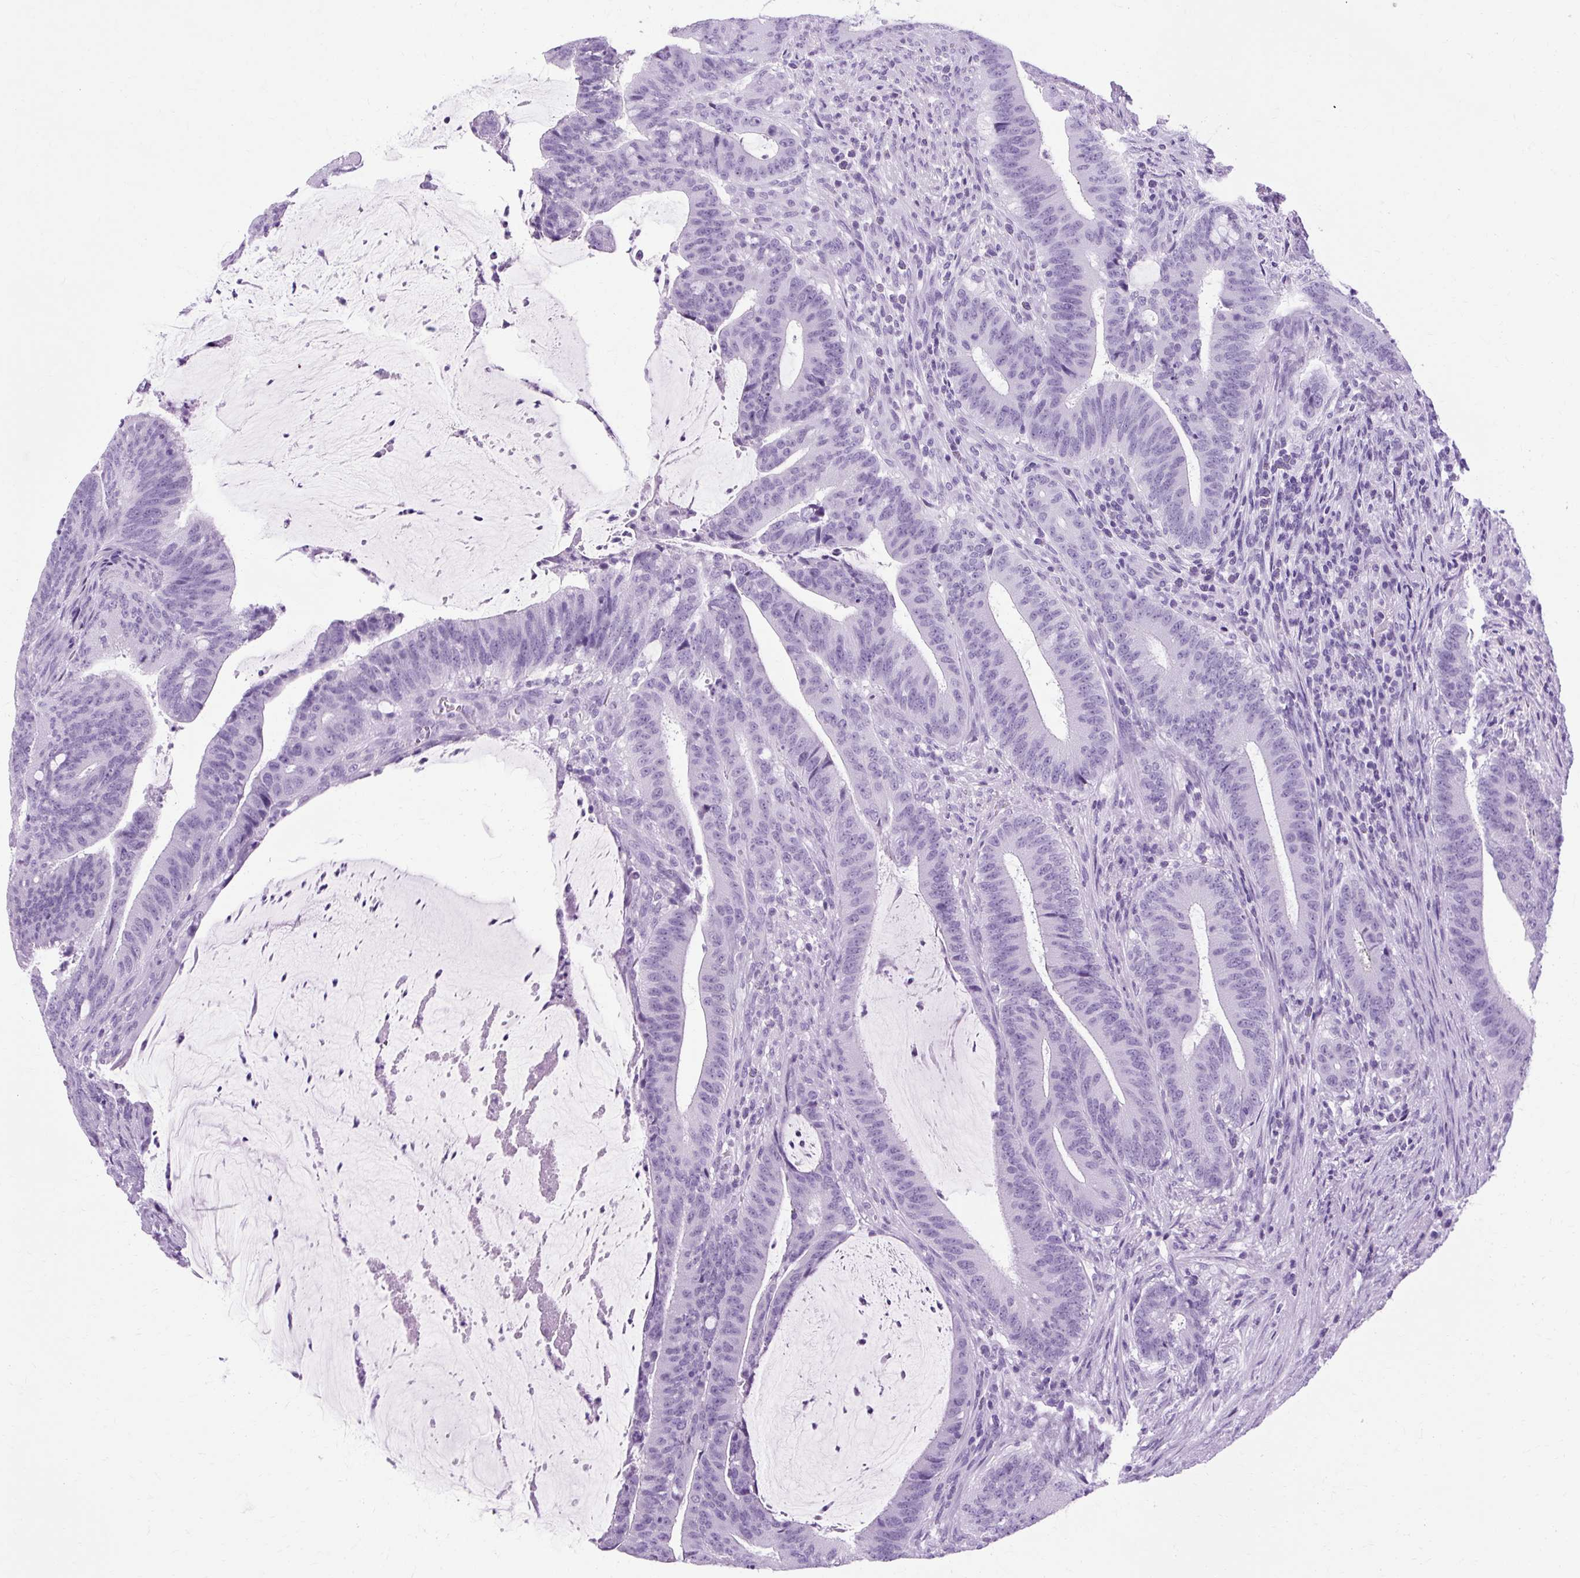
{"staining": {"intensity": "negative", "quantity": "none", "location": "none"}, "tissue": "colorectal cancer", "cell_type": "Tumor cells", "image_type": "cancer", "snomed": [{"axis": "morphology", "description": "Adenocarcinoma, NOS"}, {"axis": "topography", "description": "Colon"}], "caption": "Protein analysis of adenocarcinoma (colorectal) displays no significant positivity in tumor cells.", "gene": "B3GNT4", "patient": {"sex": "female", "age": 43}}